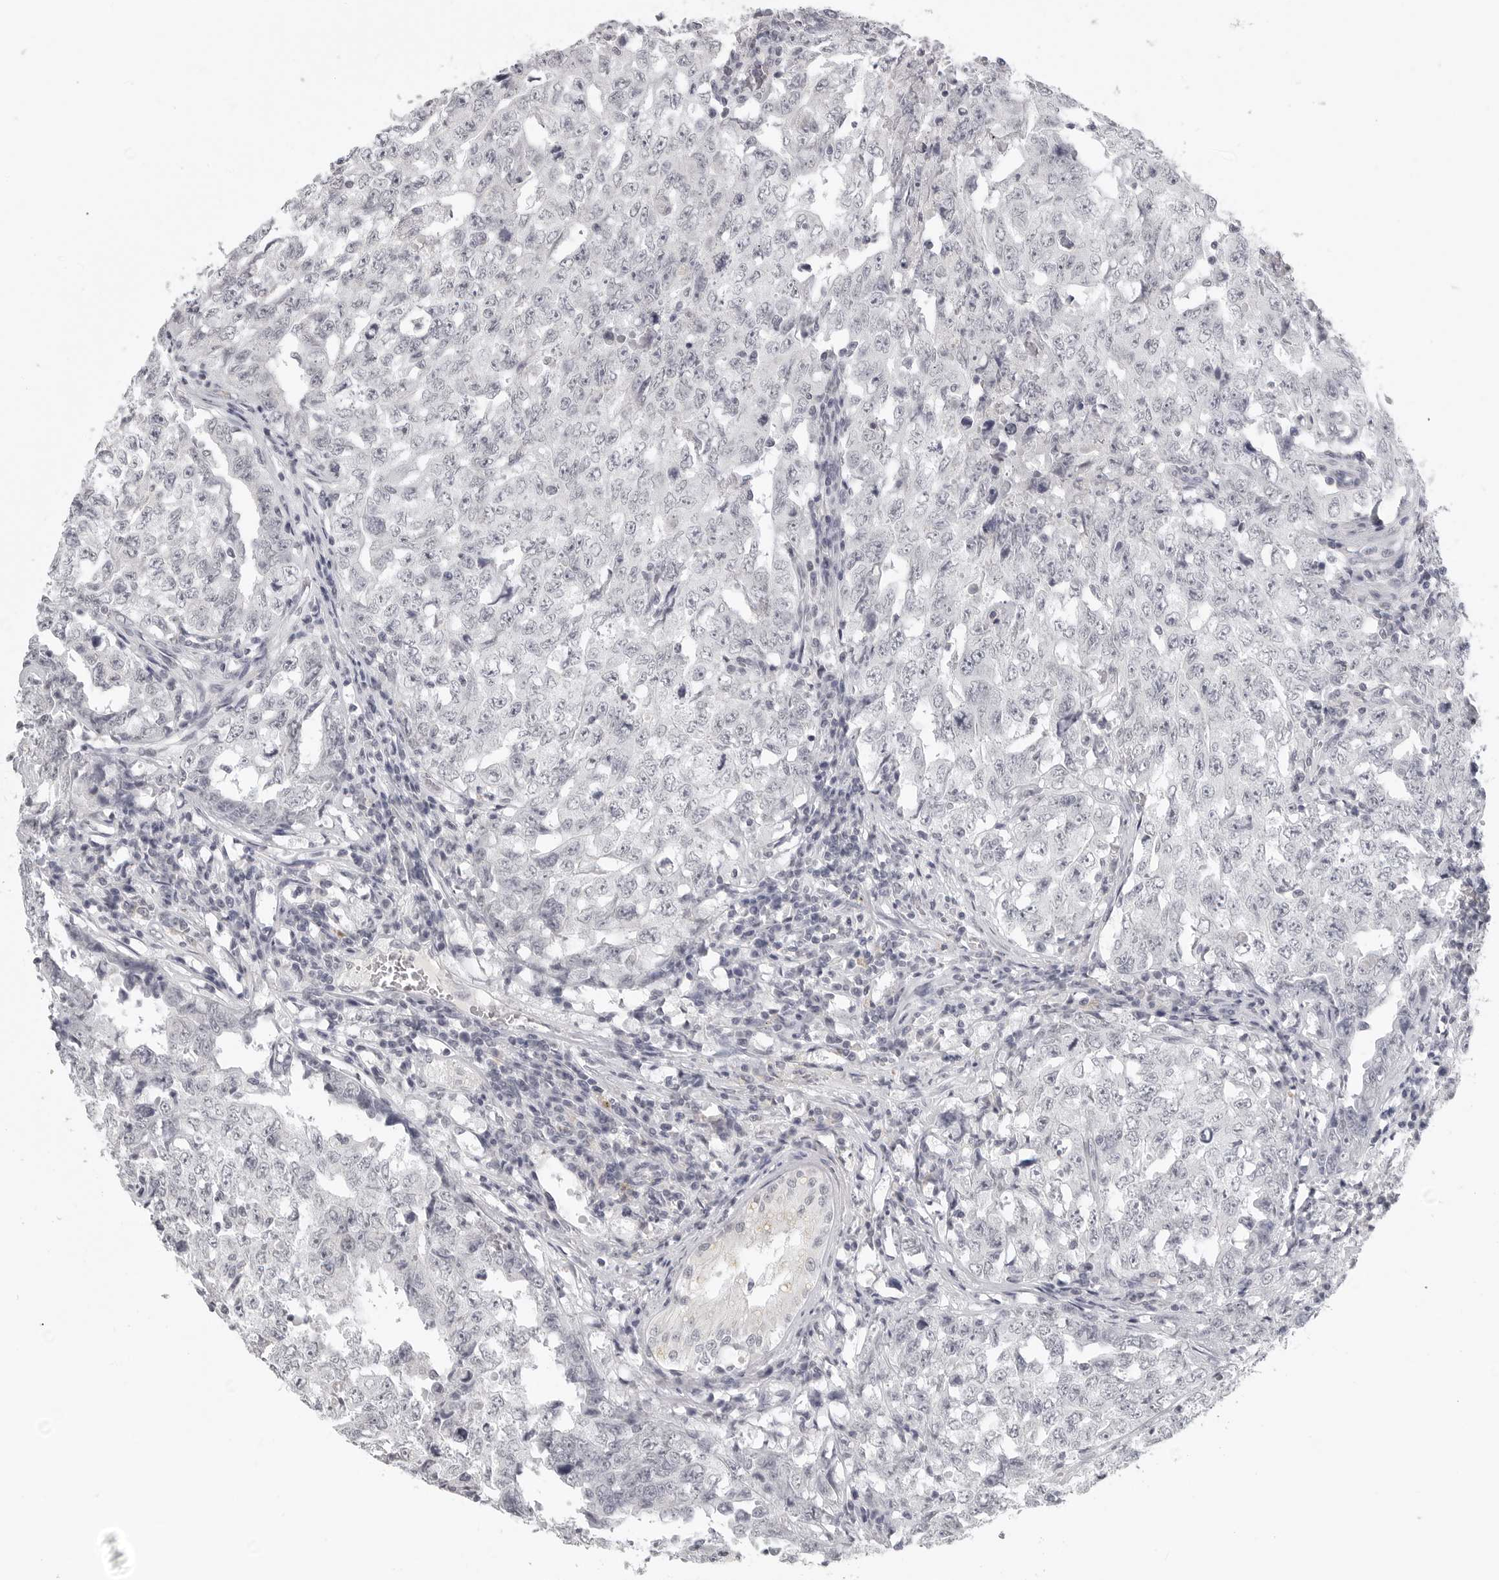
{"staining": {"intensity": "negative", "quantity": "none", "location": "none"}, "tissue": "testis cancer", "cell_type": "Tumor cells", "image_type": "cancer", "snomed": [{"axis": "morphology", "description": "Carcinoma, Embryonal, NOS"}, {"axis": "topography", "description": "Testis"}], "caption": "Protein analysis of testis cancer displays no significant expression in tumor cells.", "gene": "BPIFA1", "patient": {"sex": "male", "age": 26}}